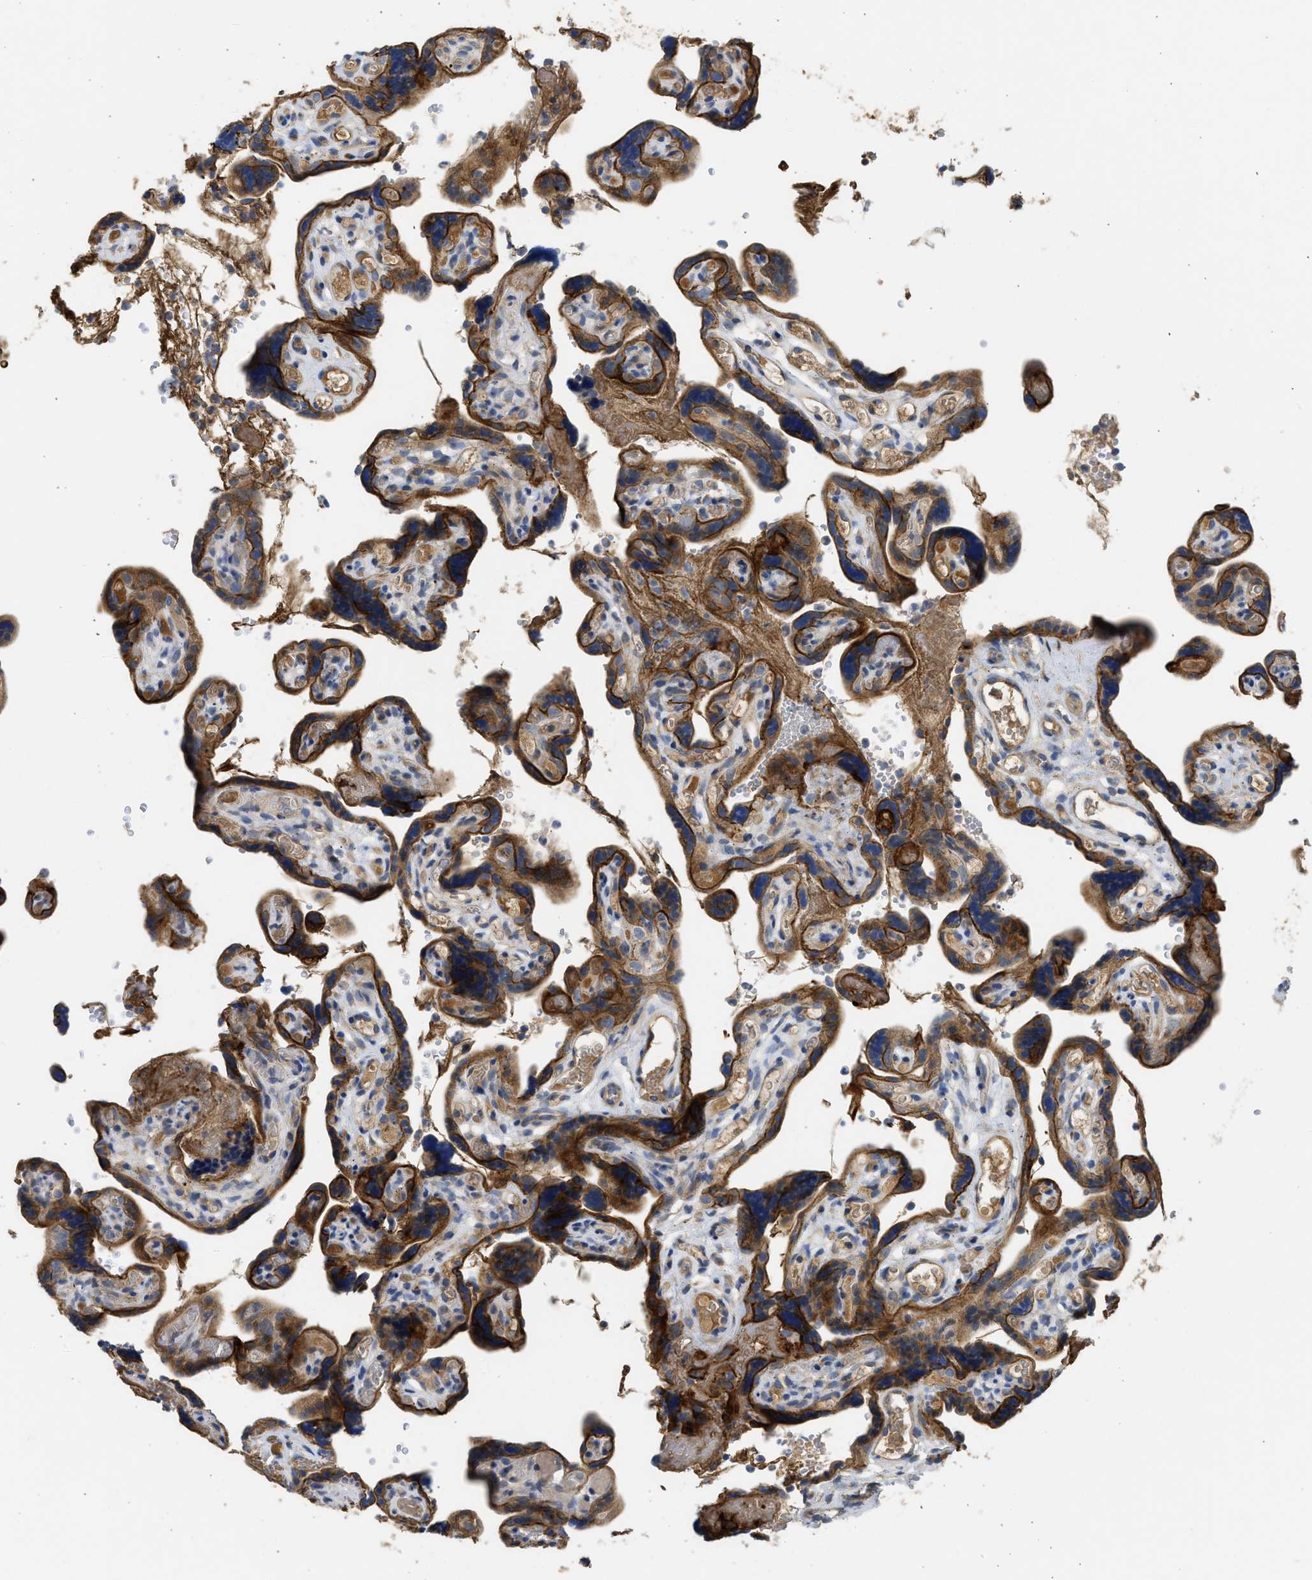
{"staining": {"intensity": "strong", "quantity": ">75%", "location": "cytoplasmic/membranous"}, "tissue": "placenta", "cell_type": "Decidual cells", "image_type": "normal", "snomed": [{"axis": "morphology", "description": "Normal tissue, NOS"}, {"axis": "topography", "description": "Placenta"}], "caption": "Placenta stained with IHC exhibits strong cytoplasmic/membranous expression in about >75% of decidual cells. (Brightfield microscopy of DAB IHC at high magnification).", "gene": "CSRNP2", "patient": {"sex": "female", "age": 30}}